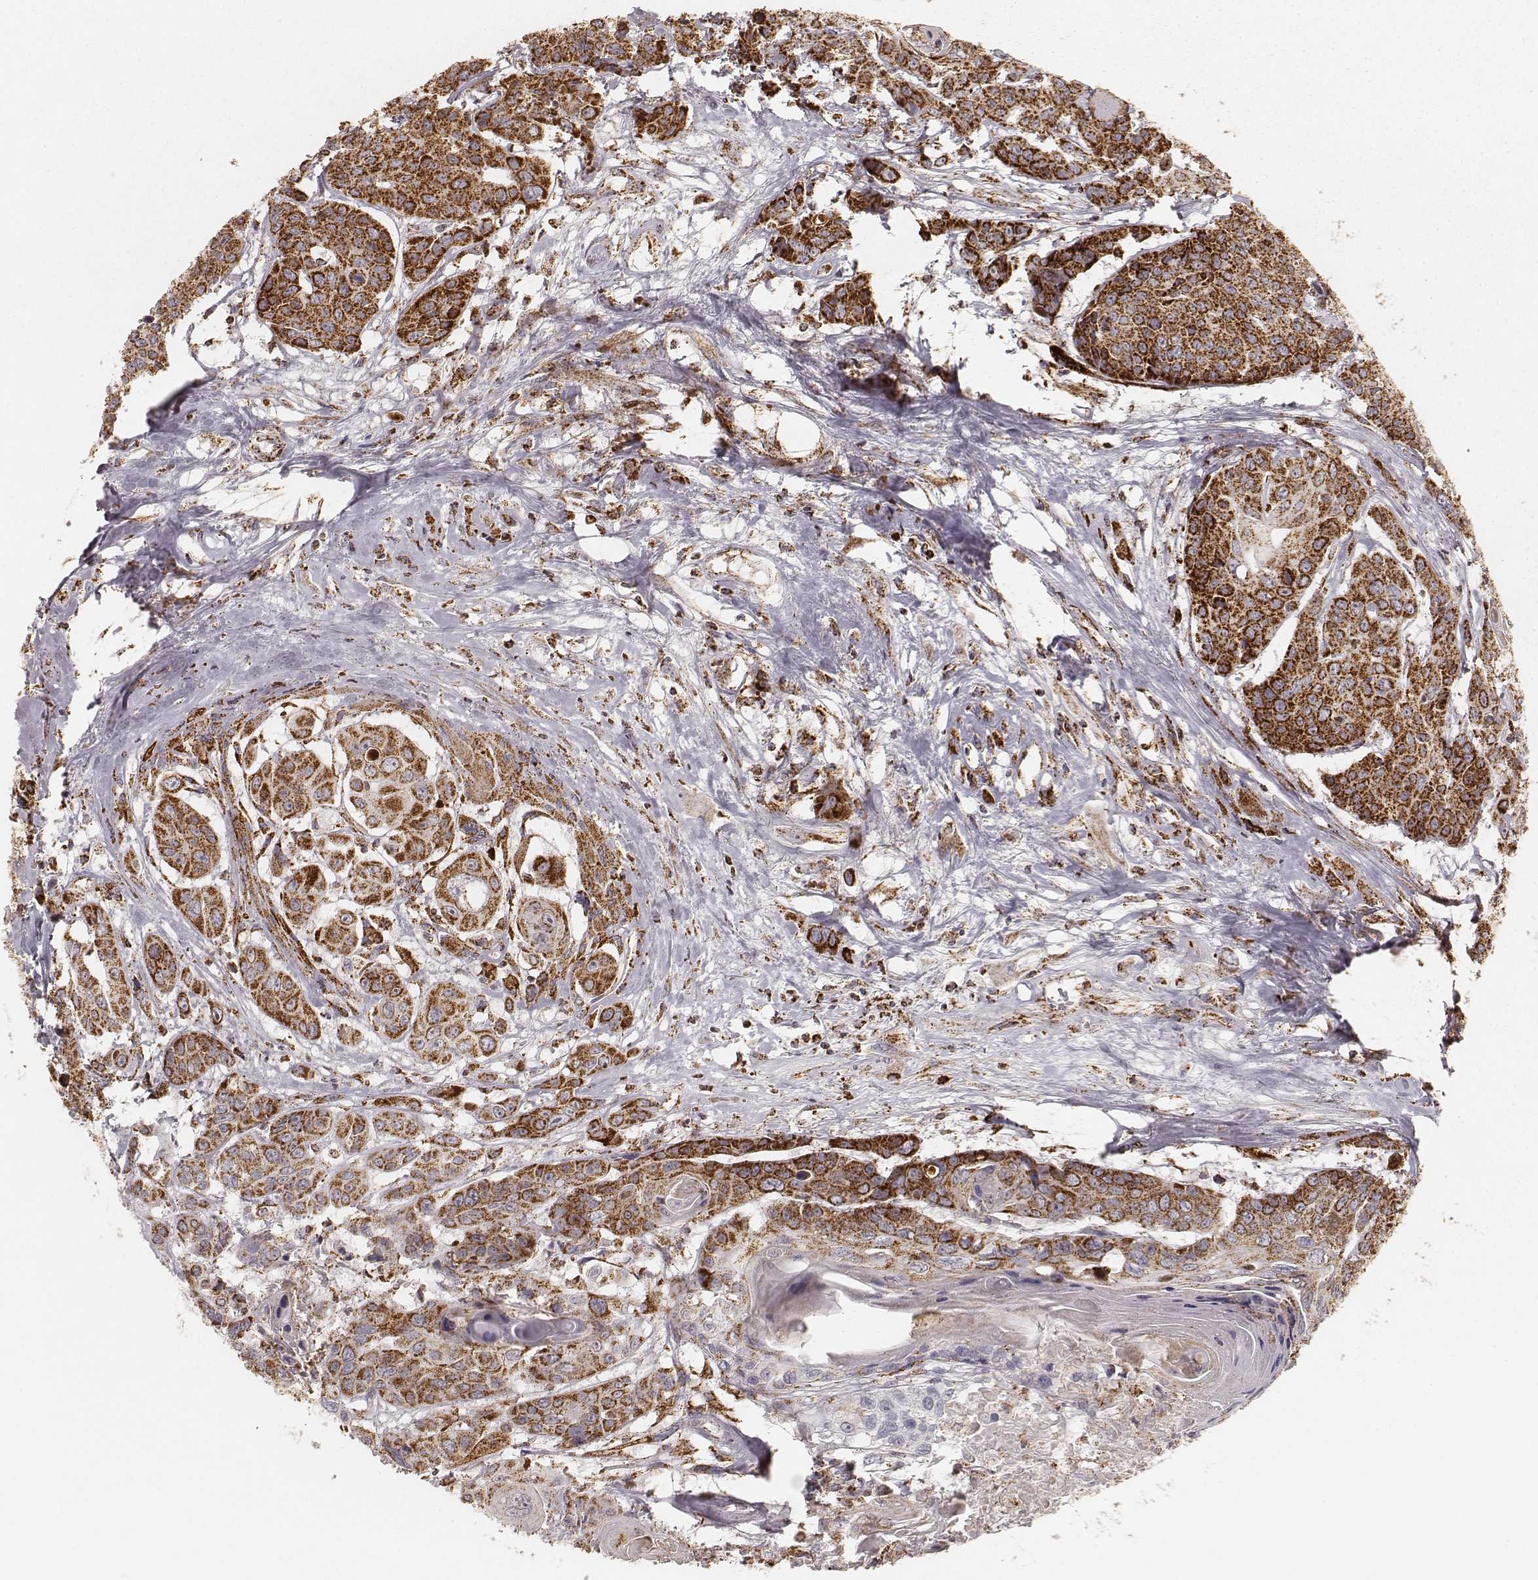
{"staining": {"intensity": "strong", "quantity": ">75%", "location": "cytoplasmic/membranous"}, "tissue": "head and neck cancer", "cell_type": "Tumor cells", "image_type": "cancer", "snomed": [{"axis": "morphology", "description": "Squamous cell carcinoma, NOS"}, {"axis": "topography", "description": "Oral tissue"}, {"axis": "topography", "description": "Head-Neck"}], "caption": "IHC image of human head and neck cancer (squamous cell carcinoma) stained for a protein (brown), which displays high levels of strong cytoplasmic/membranous staining in approximately >75% of tumor cells.", "gene": "CS", "patient": {"sex": "male", "age": 56}}